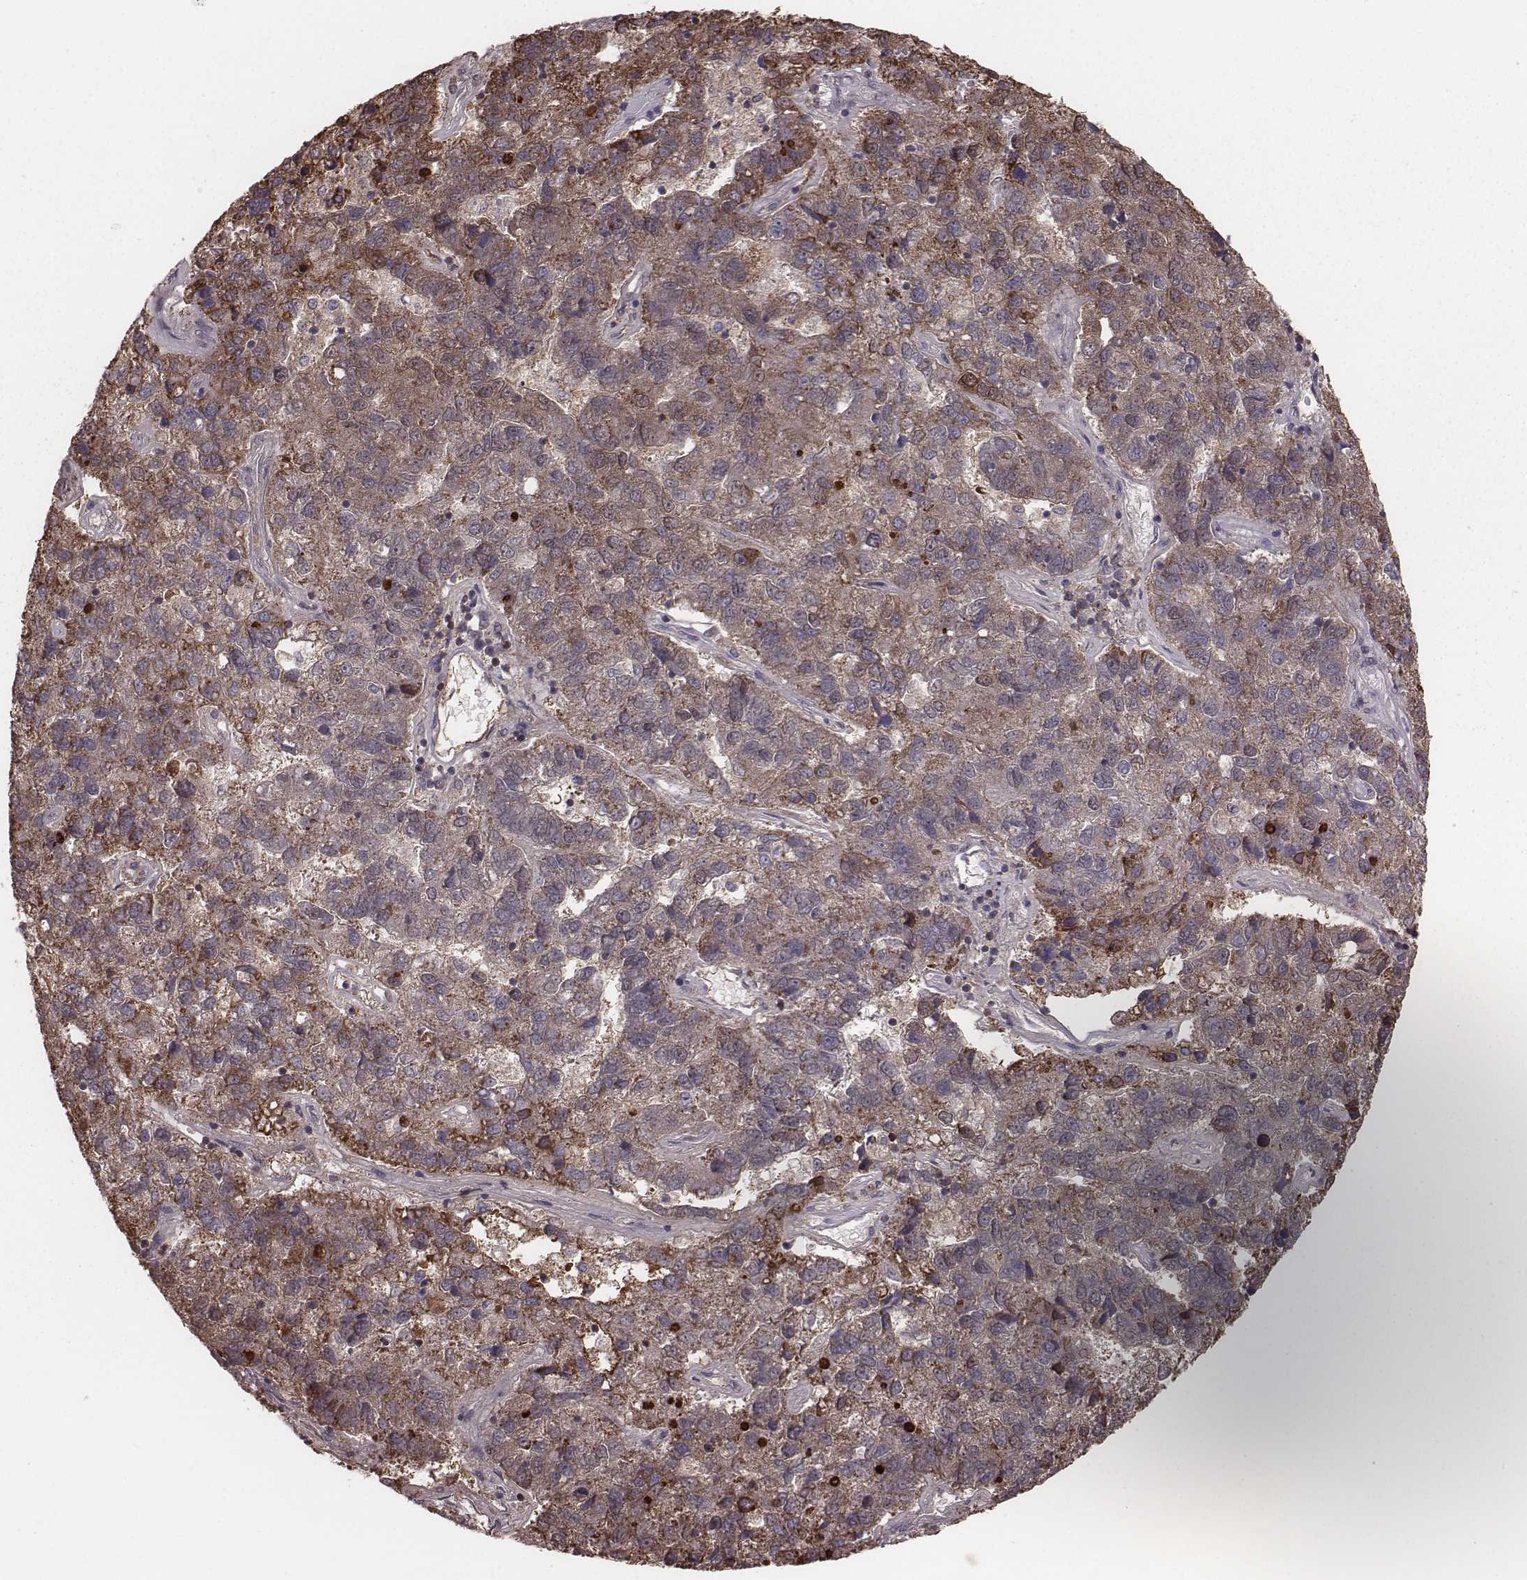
{"staining": {"intensity": "strong", "quantity": ">75%", "location": "cytoplasmic/membranous"}, "tissue": "pancreatic cancer", "cell_type": "Tumor cells", "image_type": "cancer", "snomed": [{"axis": "morphology", "description": "Adenocarcinoma, NOS"}, {"axis": "topography", "description": "Pancreas"}], "caption": "An image of human pancreatic adenocarcinoma stained for a protein reveals strong cytoplasmic/membranous brown staining in tumor cells. The staining was performed using DAB, with brown indicating positive protein expression. Nuclei are stained blue with hematoxylin.", "gene": "PDCD2L", "patient": {"sex": "female", "age": 61}}